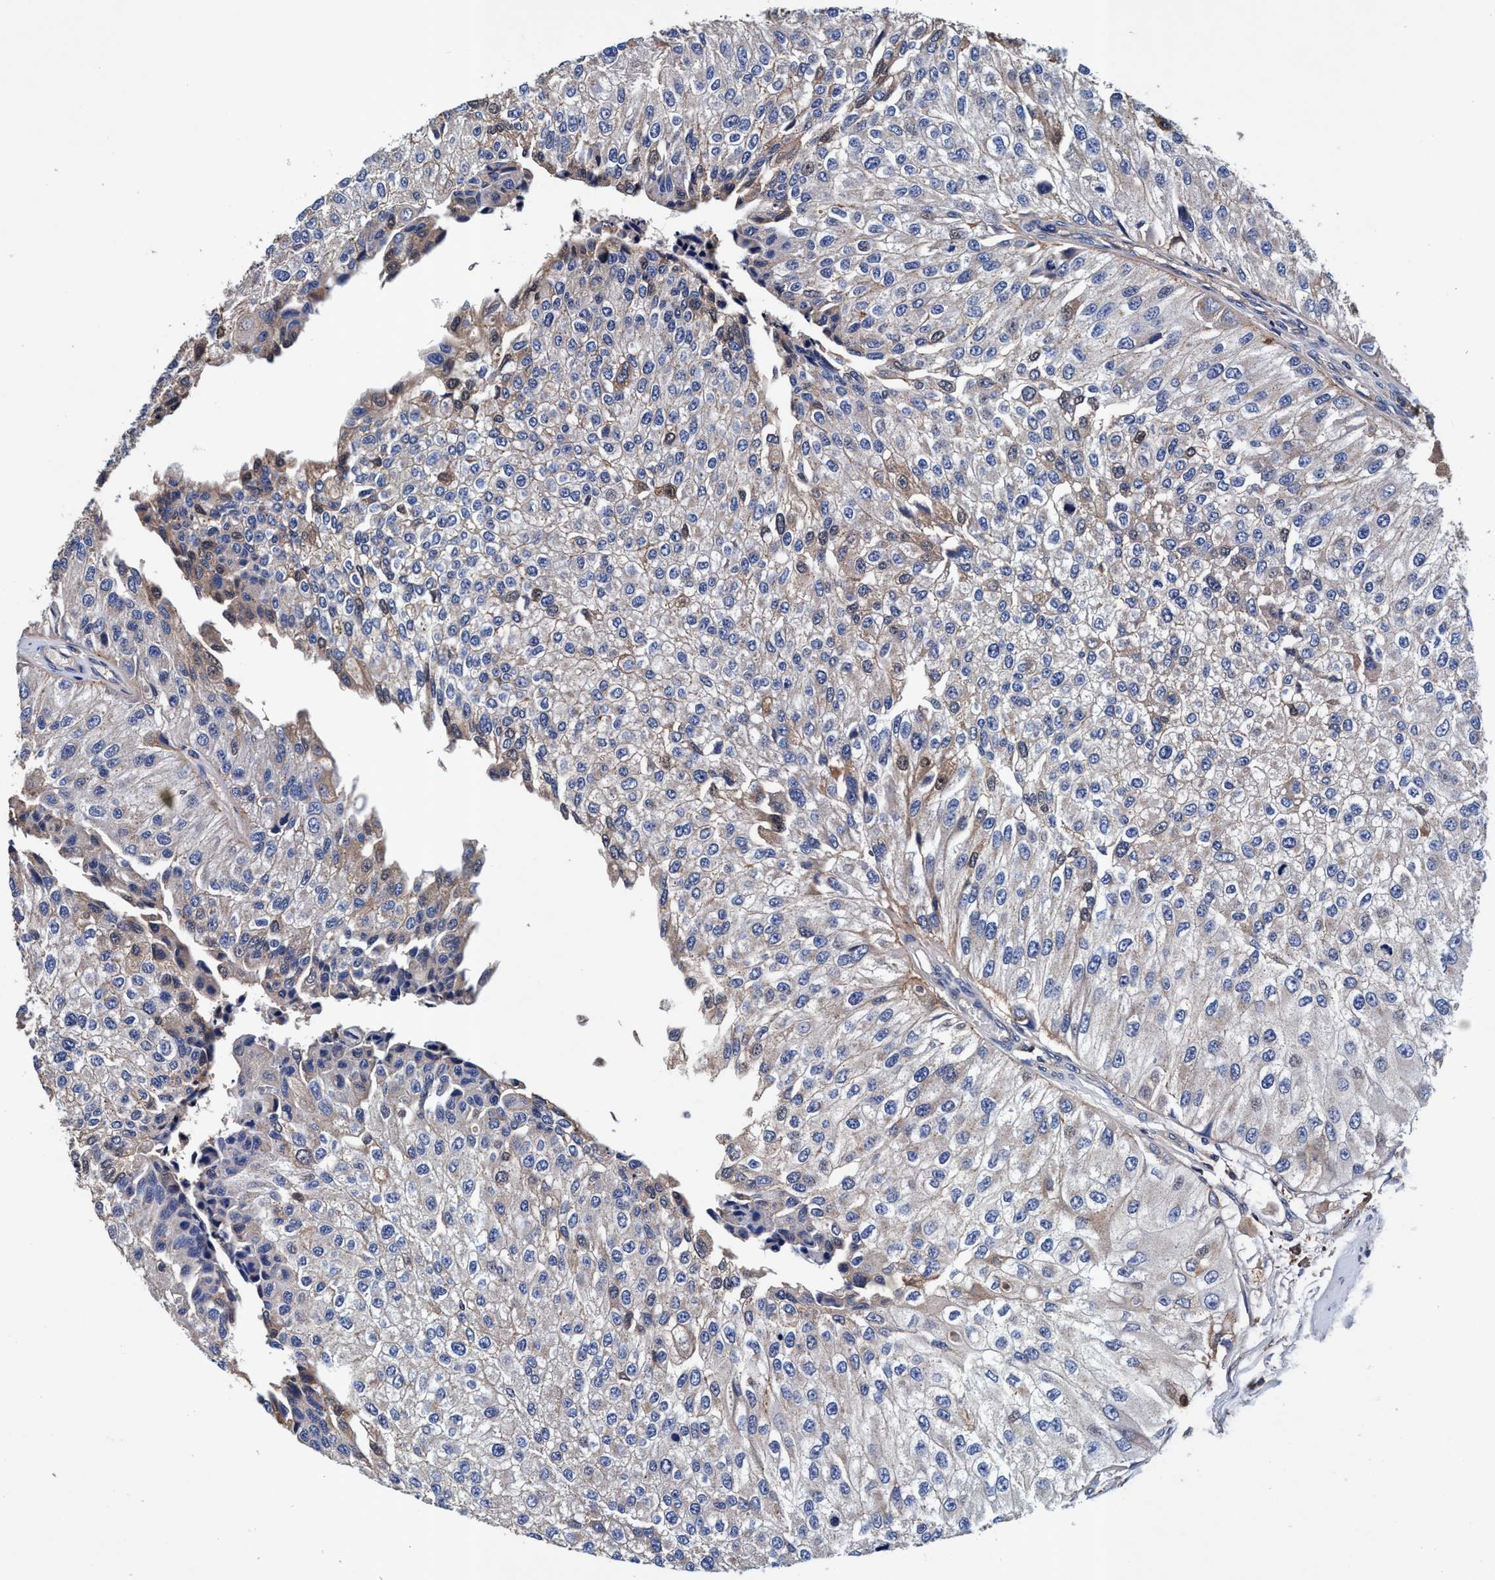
{"staining": {"intensity": "weak", "quantity": "25%-75%", "location": "cytoplasmic/membranous"}, "tissue": "urothelial cancer", "cell_type": "Tumor cells", "image_type": "cancer", "snomed": [{"axis": "morphology", "description": "Urothelial carcinoma, High grade"}, {"axis": "topography", "description": "Kidney"}, {"axis": "topography", "description": "Urinary bladder"}], "caption": "About 25%-75% of tumor cells in high-grade urothelial carcinoma exhibit weak cytoplasmic/membranous protein expression as visualized by brown immunohistochemical staining.", "gene": "RNF208", "patient": {"sex": "male", "age": 77}}